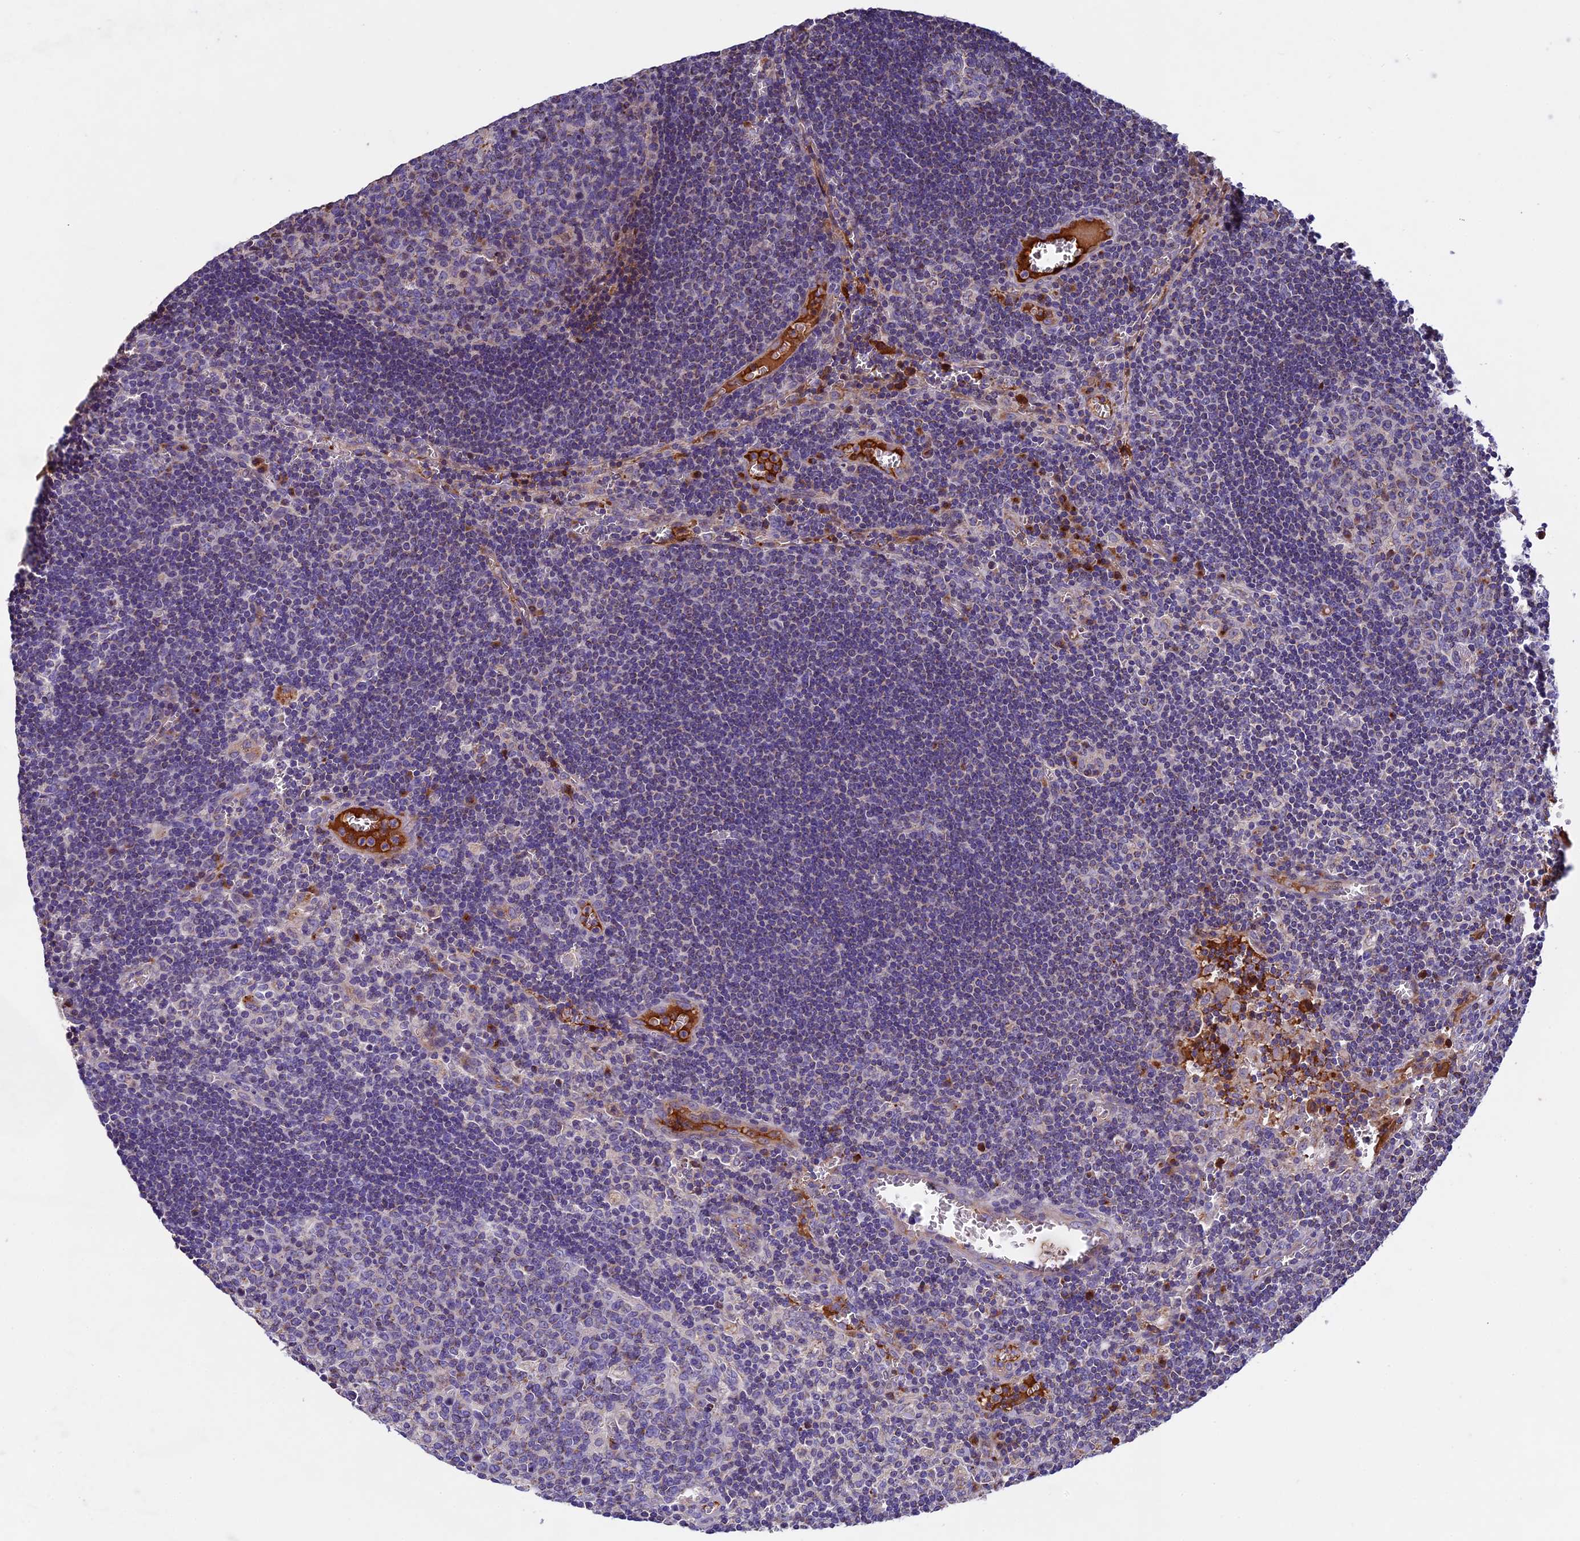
{"staining": {"intensity": "moderate", "quantity": "<25%", "location": "cytoplasmic/membranous"}, "tissue": "lymph node", "cell_type": "Germinal center cells", "image_type": "normal", "snomed": [{"axis": "morphology", "description": "Normal tissue, NOS"}, {"axis": "topography", "description": "Lymph node"}], "caption": "Moderate cytoplasmic/membranous protein expression is seen in approximately <25% of germinal center cells in lymph node. (brown staining indicates protein expression, while blue staining denotes nuclei).", "gene": "OCEL1", "patient": {"sex": "female", "age": 73}}